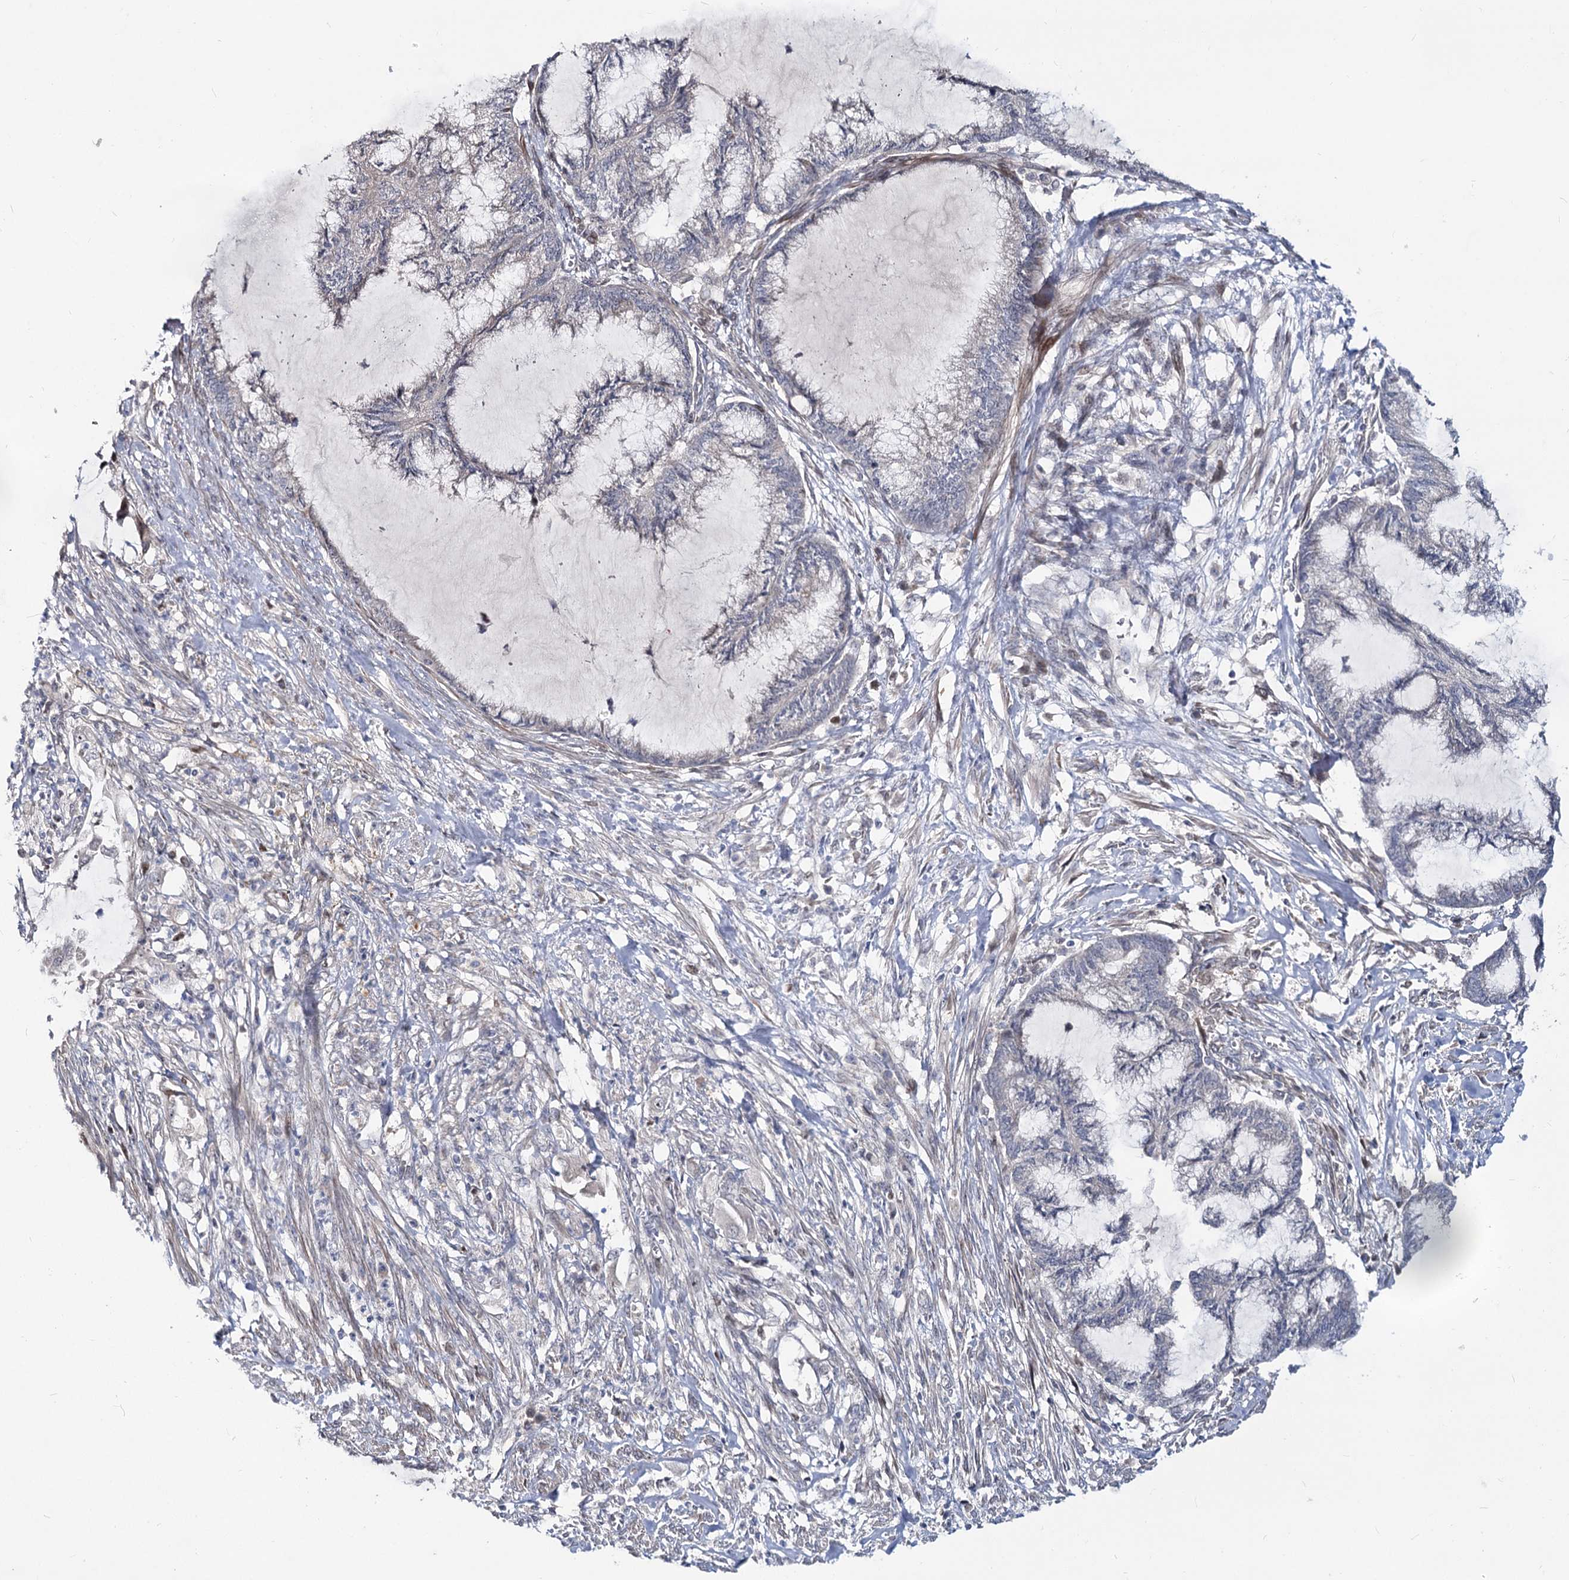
{"staining": {"intensity": "negative", "quantity": "none", "location": "none"}, "tissue": "endometrial cancer", "cell_type": "Tumor cells", "image_type": "cancer", "snomed": [{"axis": "morphology", "description": "Adenocarcinoma, NOS"}, {"axis": "topography", "description": "Endometrium"}], "caption": "This is an IHC photomicrograph of human adenocarcinoma (endometrial). There is no staining in tumor cells.", "gene": "PIK3C2A", "patient": {"sex": "female", "age": 86}}